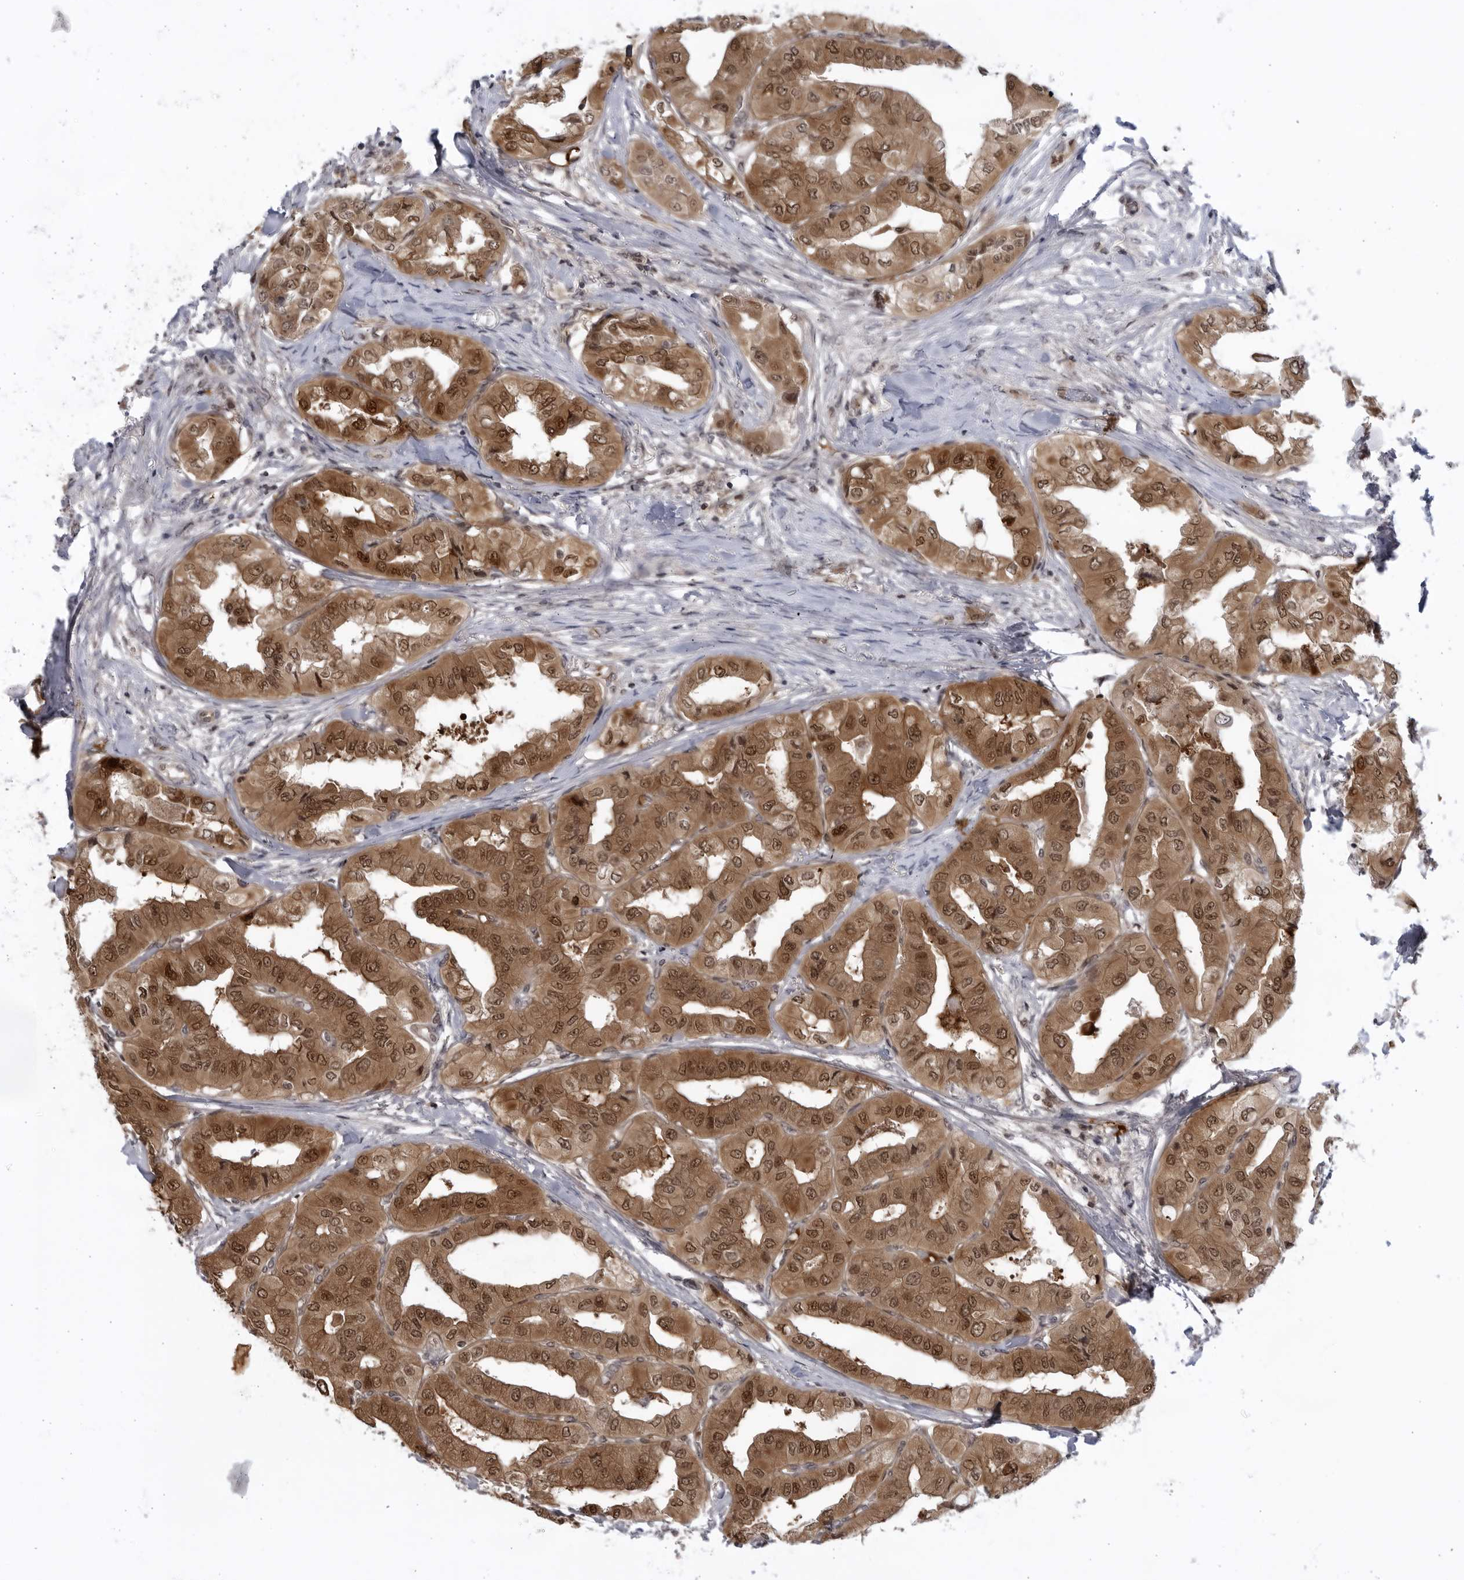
{"staining": {"intensity": "moderate", "quantity": ">75%", "location": "cytoplasmic/membranous,nuclear"}, "tissue": "thyroid cancer", "cell_type": "Tumor cells", "image_type": "cancer", "snomed": [{"axis": "morphology", "description": "Papillary adenocarcinoma, NOS"}, {"axis": "topography", "description": "Thyroid gland"}], "caption": "Immunohistochemistry (IHC) histopathology image of neoplastic tissue: thyroid cancer stained using immunohistochemistry (IHC) displays medium levels of moderate protein expression localized specifically in the cytoplasmic/membranous and nuclear of tumor cells, appearing as a cytoplasmic/membranous and nuclear brown color.", "gene": "ITGB3BP", "patient": {"sex": "female", "age": 59}}